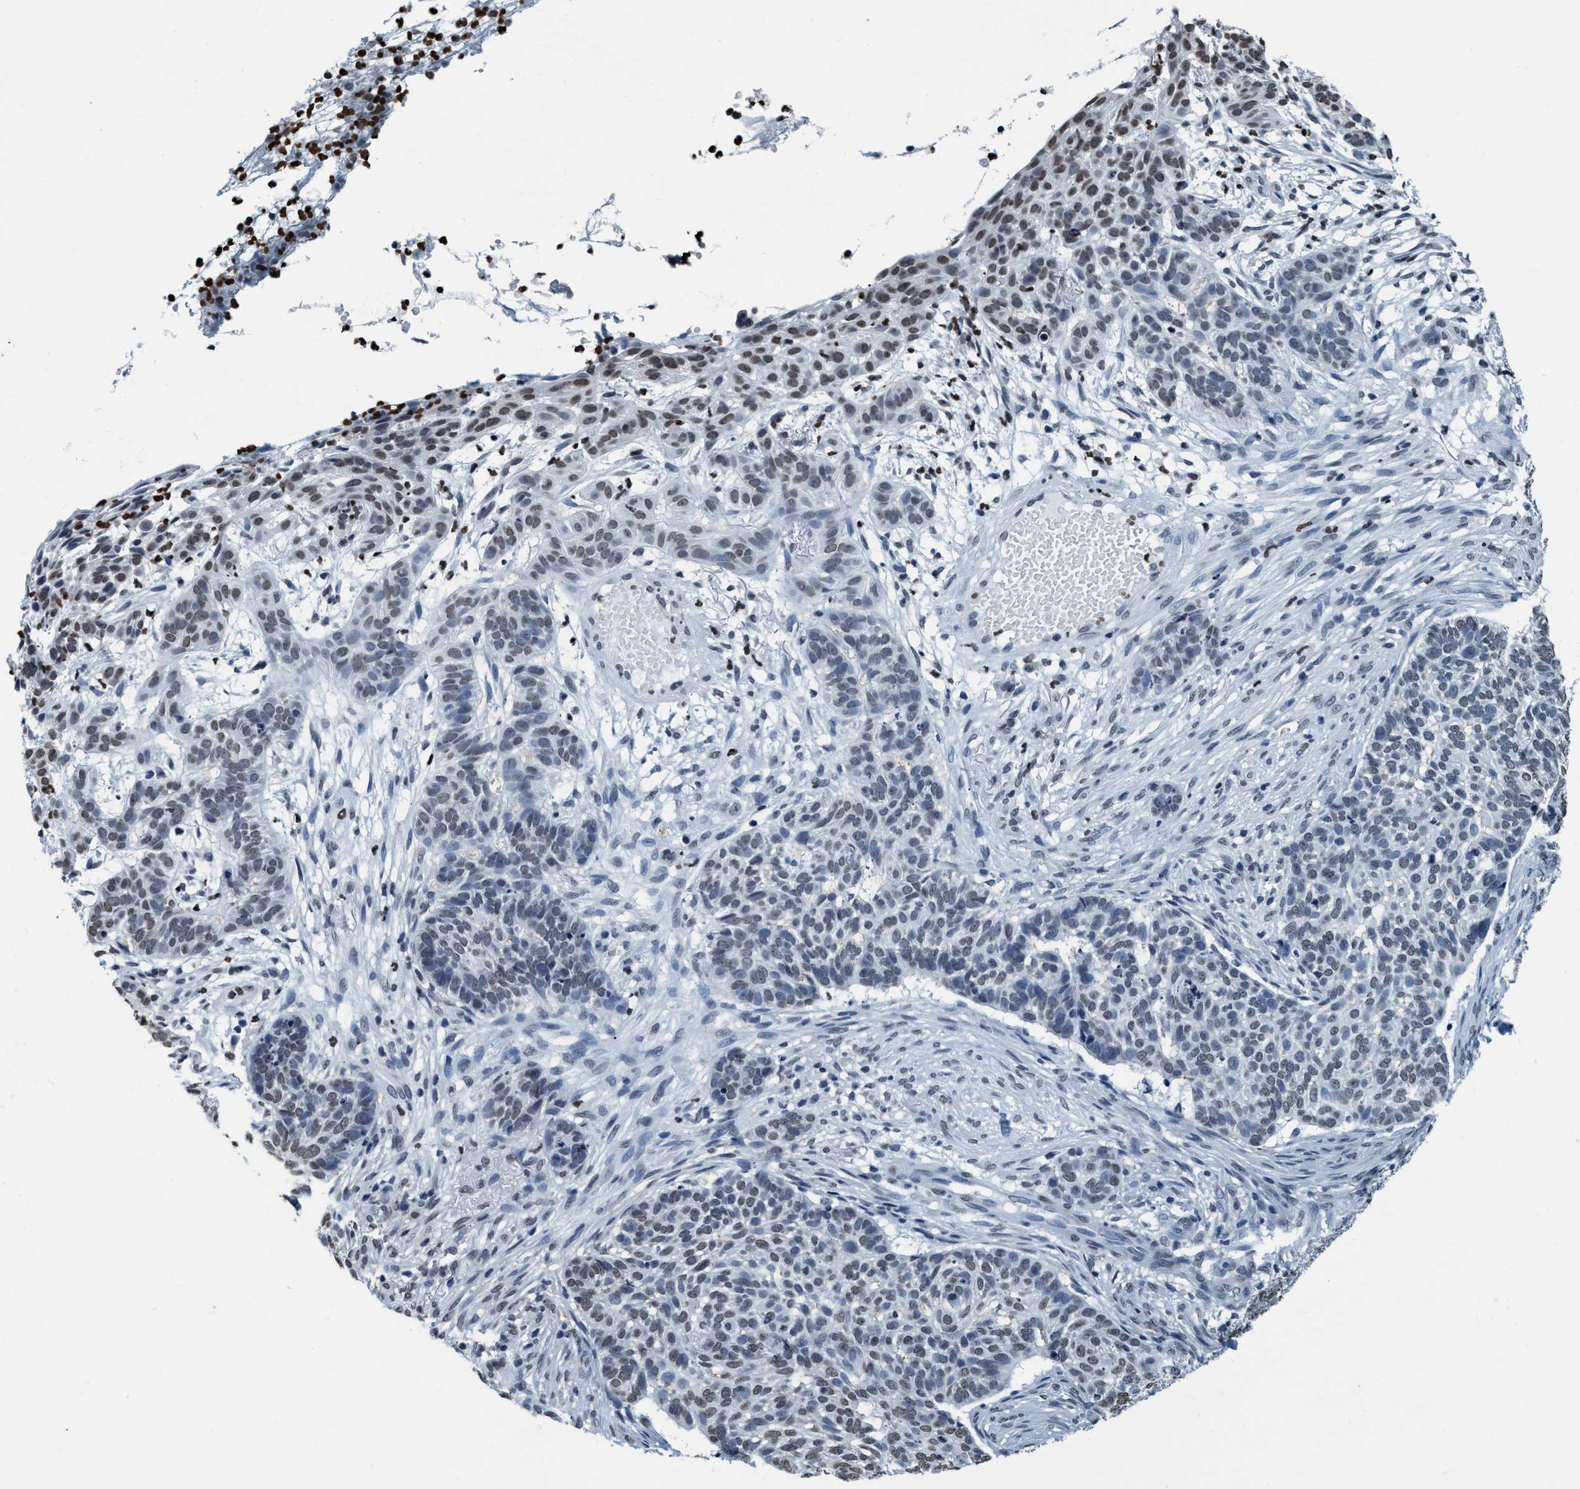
{"staining": {"intensity": "weak", "quantity": "25%-75%", "location": "nuclear"}, "tissue": "skin cancer", "cell_type": "Tumor cells", "image_type": "cancer", "snomed": [{"axis": "morphology", "description": "Basal cell carcinoma"}, {"axis": "topography", "description": "Skin"}], "caption": "Approximately 25%-75% of tumor cells in human basal cell carcinoma (skin) exhibit weak nuclear protein staining as visualized by brown immunohistochemical staining.", "gene": "CCNE2", "patient": {"sex": "male", "age": 85}}